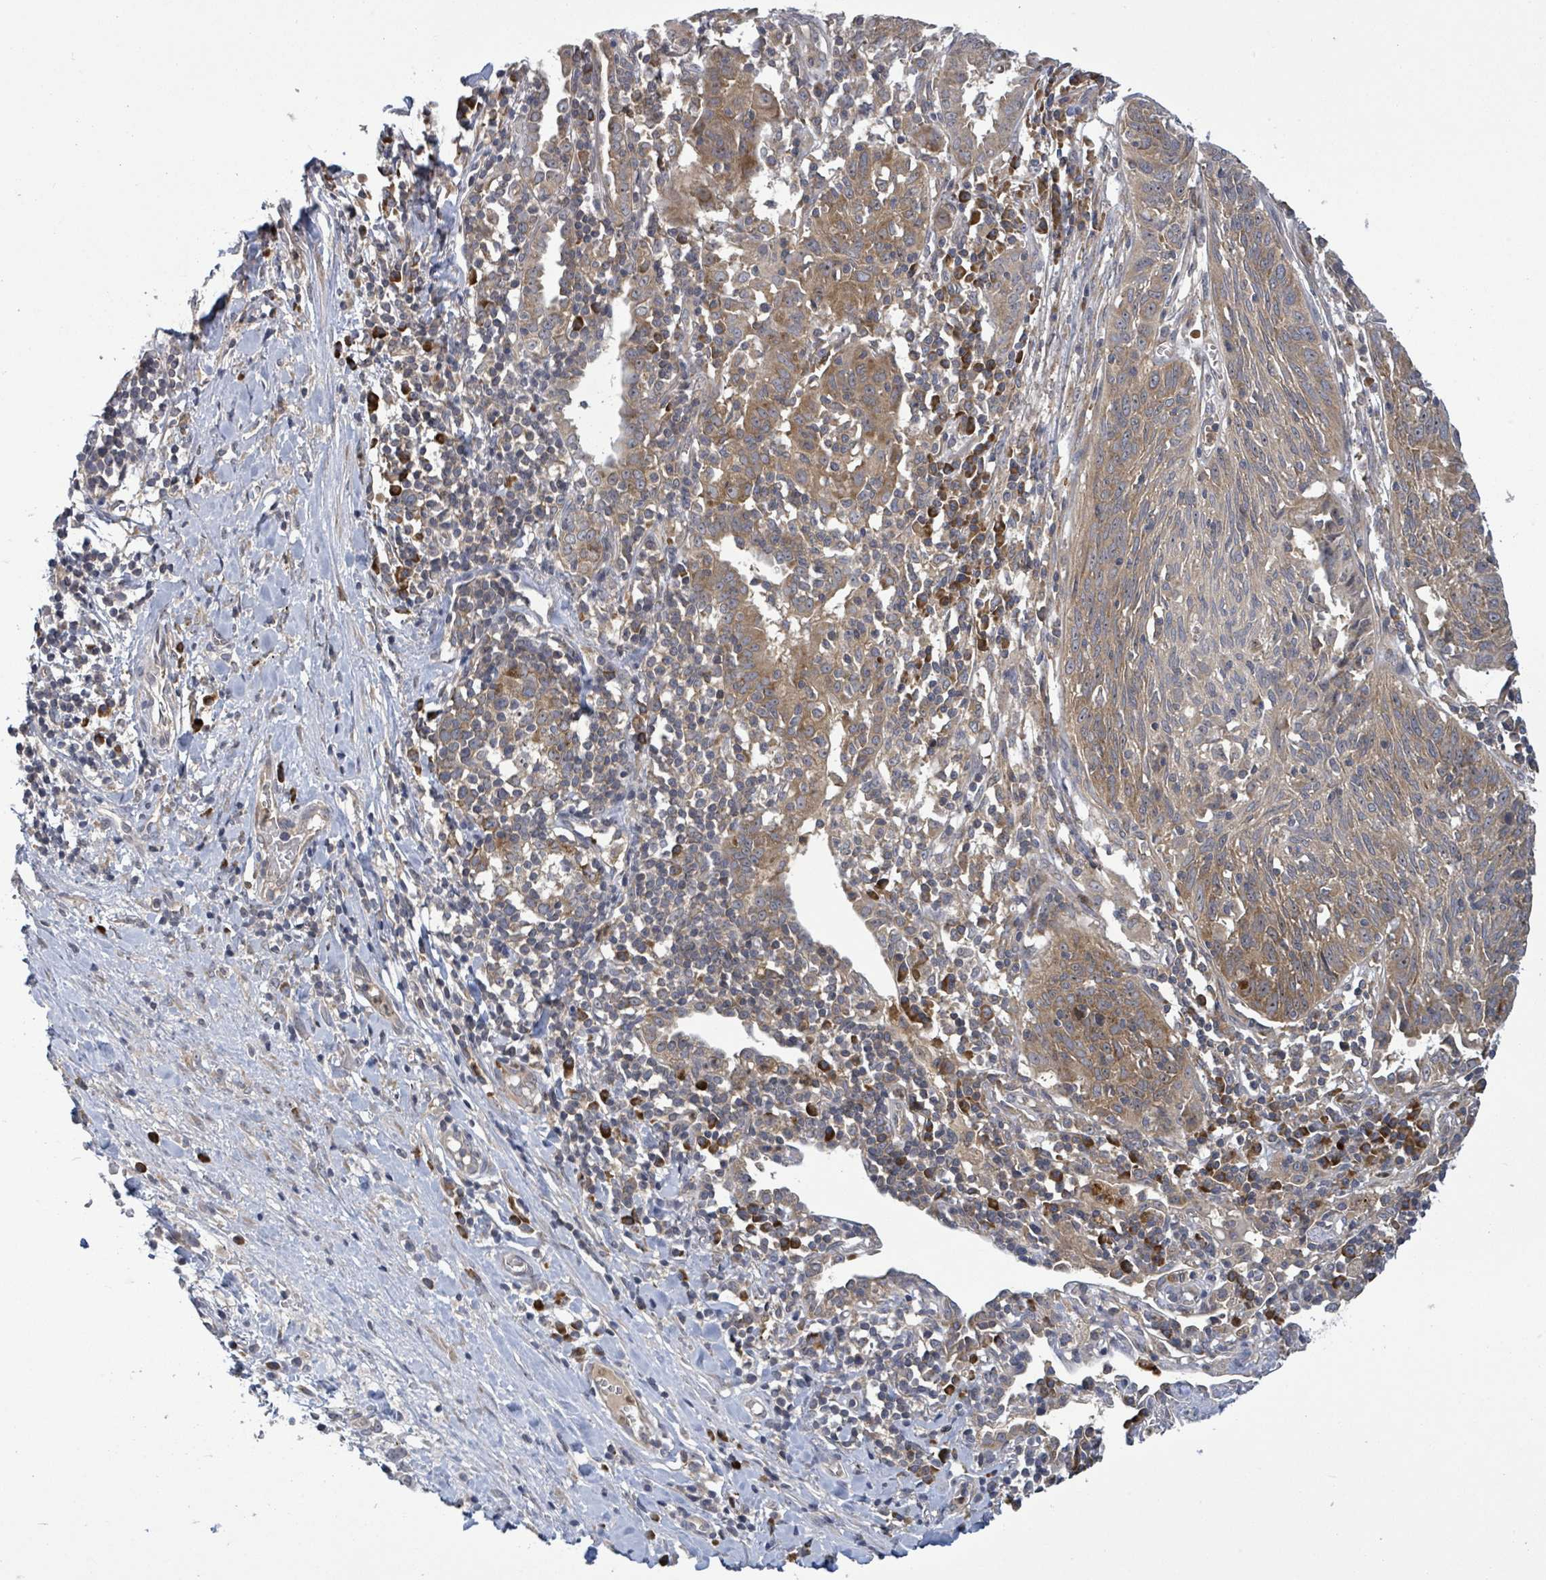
{"staining": {"intensity": "moderate", "quantity": "25%-75%", "location": "cytoplasmic/membranous"}, "tissue": "lung cancer", "cell_type": "Tumor cells", "image_type": "cancer", "snomed": [{"axis": "morphology", "description": "Squamous cell carcinoma, NOS"}, {"axis": "topography", "description": "Lung"}], "caption": "Immunohistochemistry (IHC) of squamous cell carcinoma (lung) demonstrates medium levels of moderate cytoplasmic/membranous expression in approximately 25%-75% of tumor cells. (DAB (3,3'-diaminobenzidine) IHC, brown staining for protein, blue staining for nuclei).", "gene": "SERPINE3", "patient": {"sex": "female", "age": 66}}